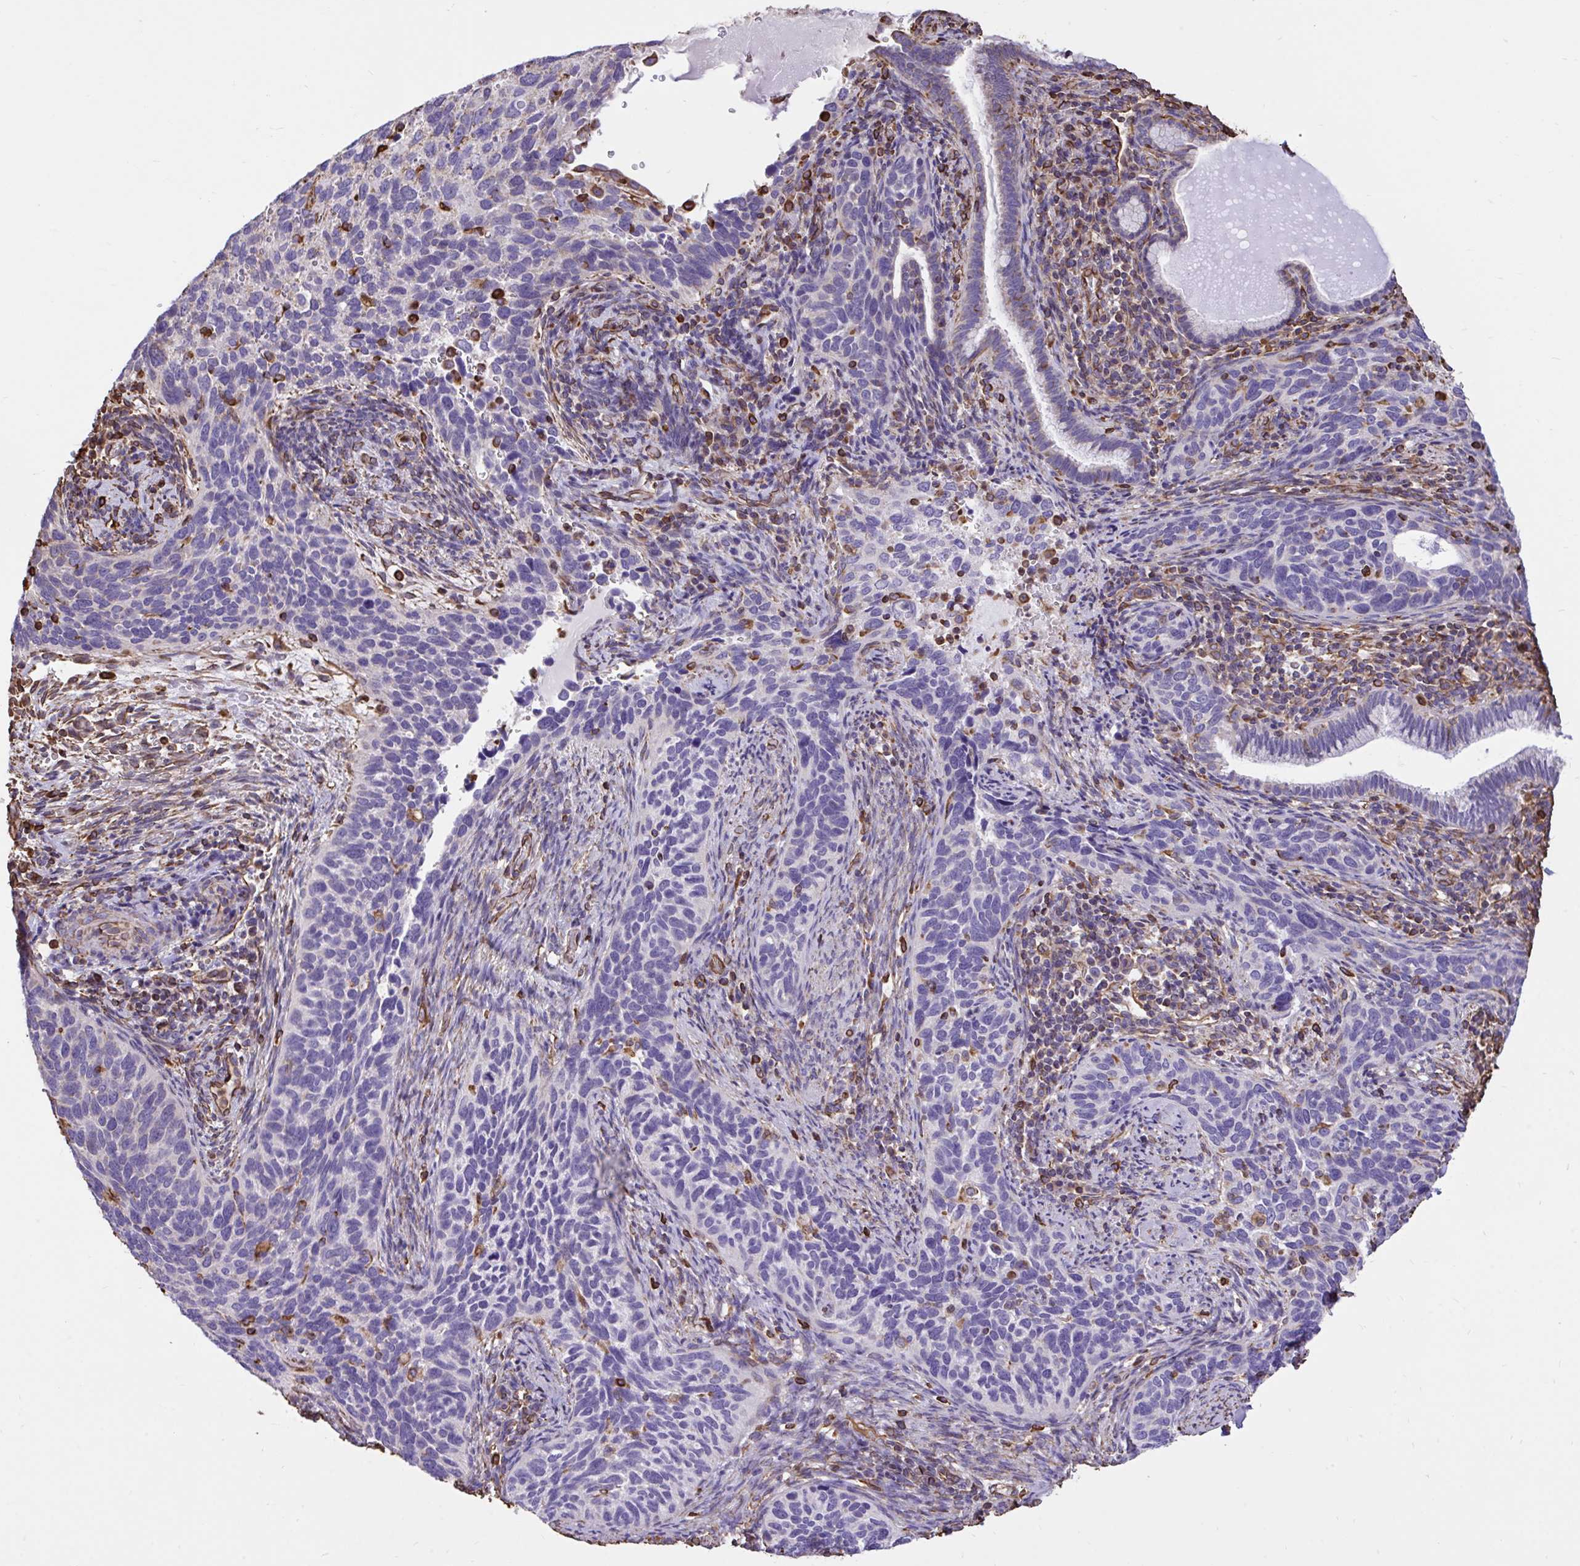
{"staining": {"intensity": "negative", "quantity": "none", "location": "none"}, "tissue": "cervical cancer", "cell_type": "Tumor cells", "image_type": "cancer", "snomed": [{"axis": "morphology", "description": "Squamous cell carcinoma, NOS"}, {"axis": "topography", "description": "Cervix"}], "caption": "Tumor cells are negative for brown protein staining in cervical squamous cell carcinoma.", "gene": "RNF103", "patient": {"sex": "female", "age": 51}}